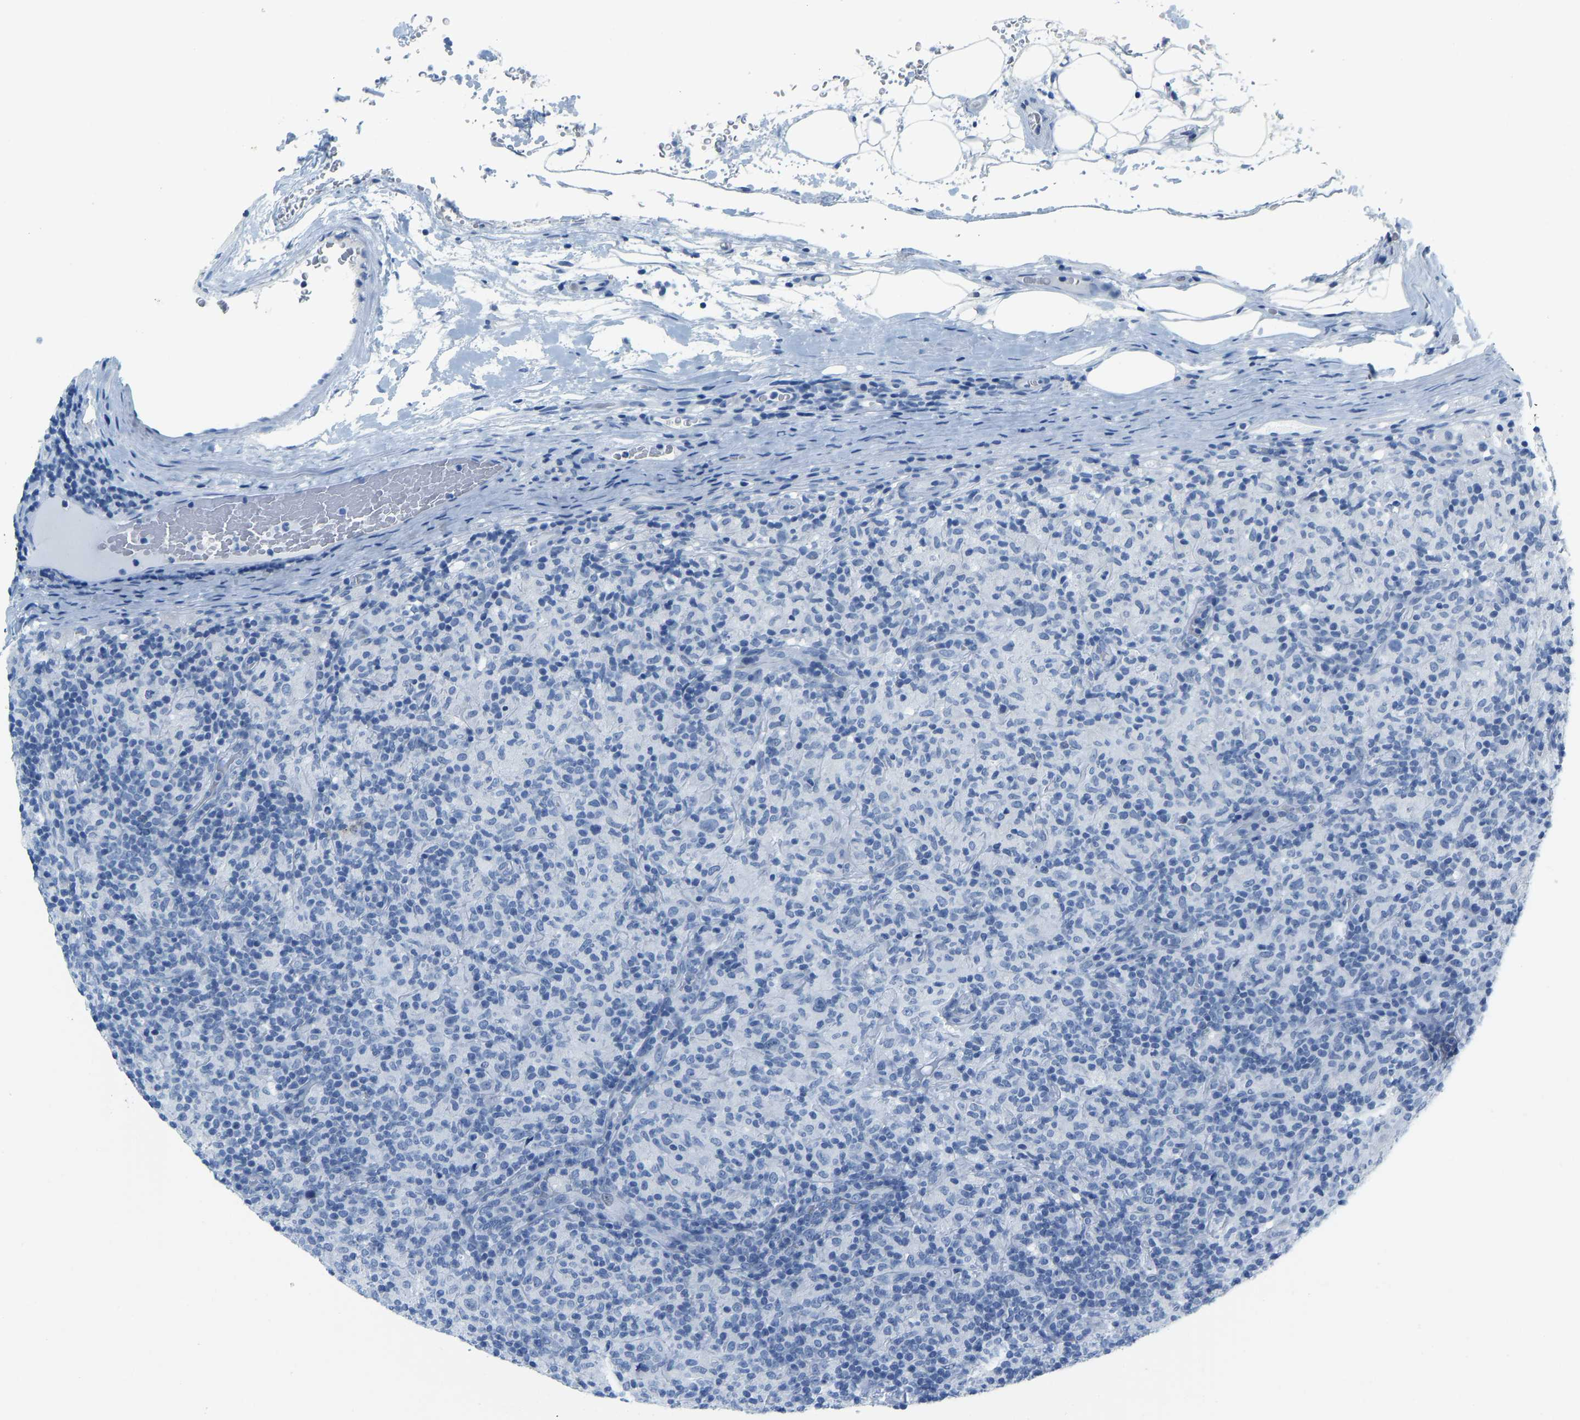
{"staining": {"intensity": "negative", "quantity": "none", "location": "none"}, "tissue": "lymphoma", "cell_type": "Tumor cells", "image_type": "cancer", "snomed": [{"axis": "morphology", "description": "Hodgkin's disease, NOS"}, {"axis": "topography", "description": "Lymph node"}], "caption": "Immunohistochemical staining of human lymphoma displays no significant expression in tumor cells.", "gene": "SERPINB3", "patient": {"sex": "male", "age": 70}}